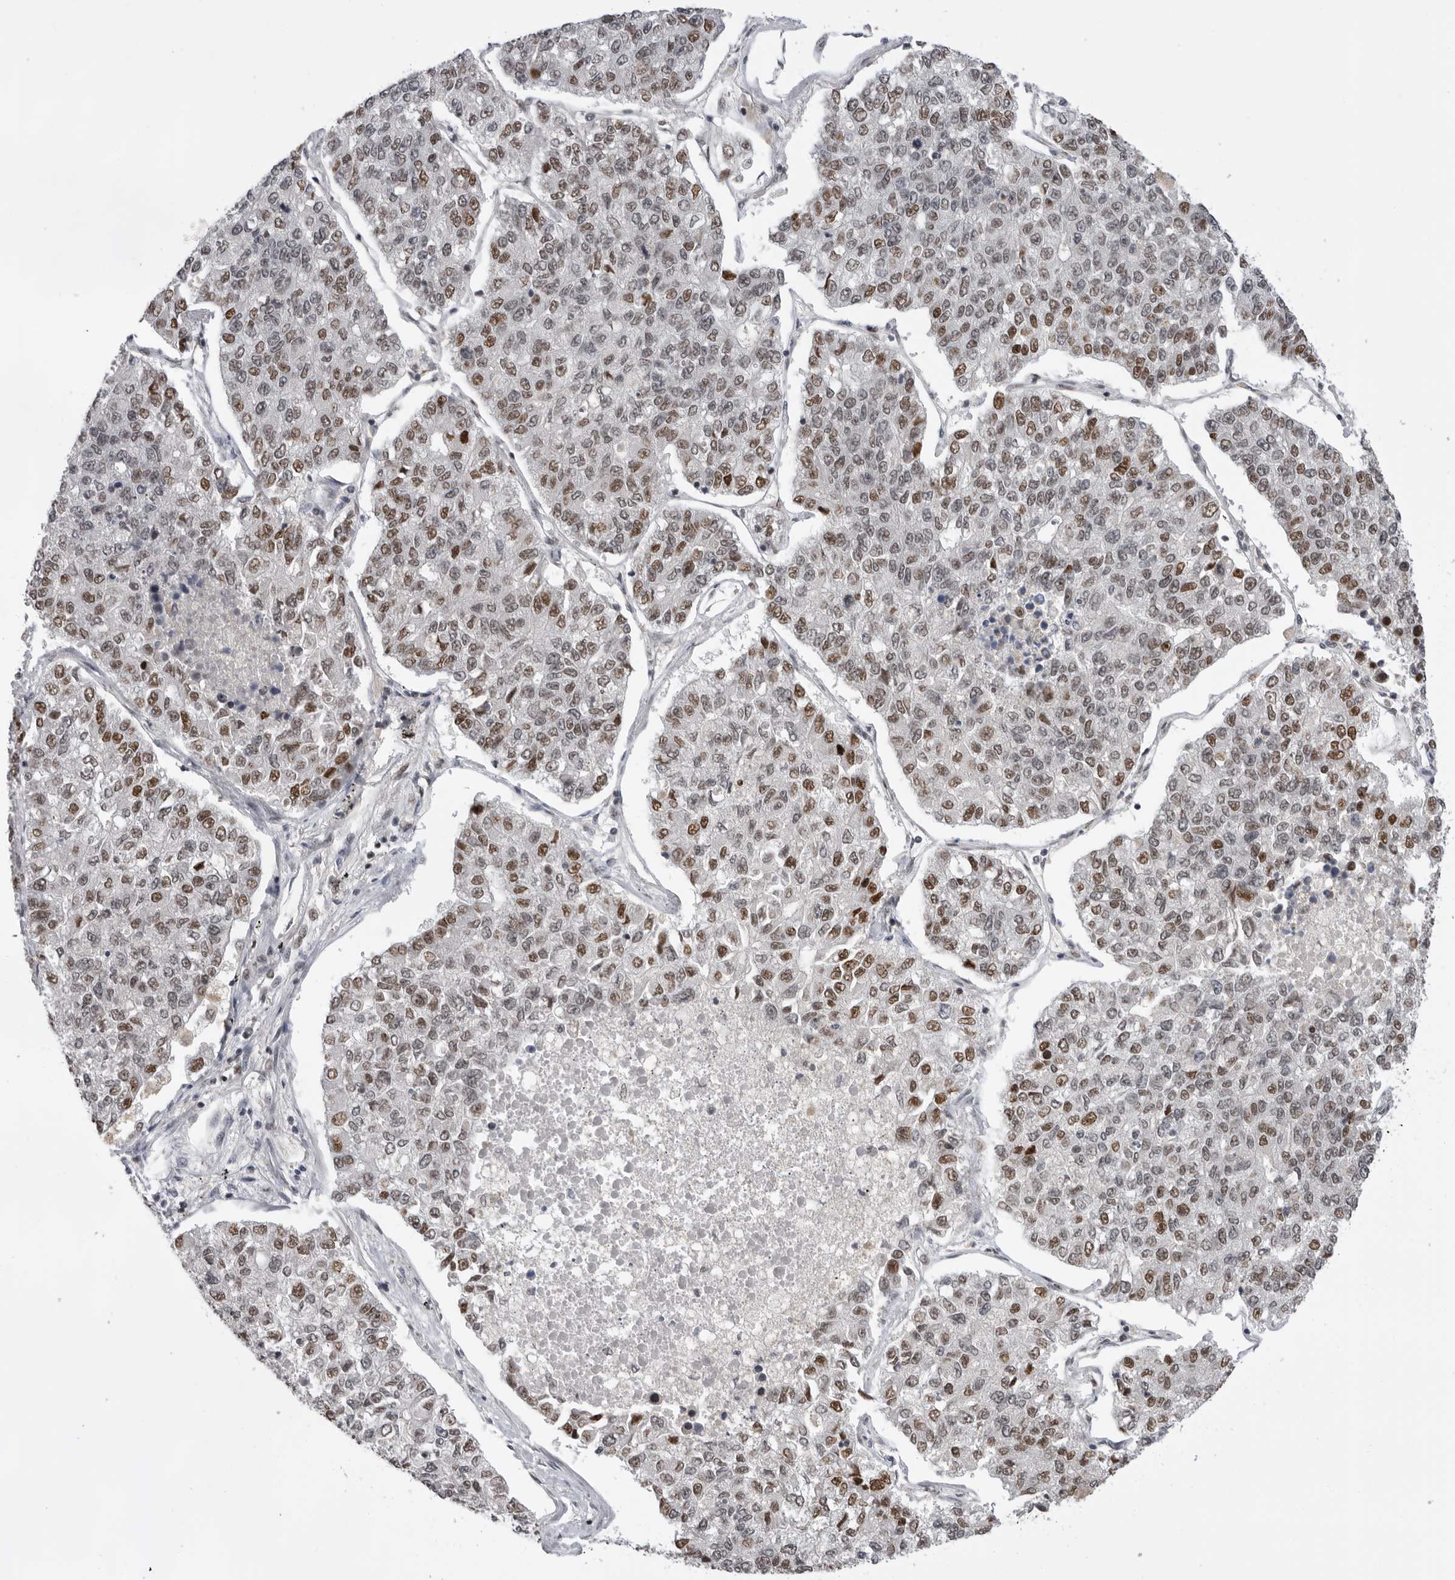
{"staining": {"intensity": "moderate", "quantity": ">75%", "location": "nuclear"}, "tissue": "lung cancer", "cell_type": "Tumor cells", "image_type": "cancer", "snomed": [{"axis": "morphology", "description": "Adenocarcinoma, NOS"}, {"axis": "topography", "description": "Lung"}], "caption": "An immunohistochemistry (IHC) histopathology image of neoplastic tissue is shown. Protein staining in brown labels moderate nuclear positivity in adenocarcinoma (lung) within tumor cells.", "gene": "POU5F1", "patient": {"sex": "male", "age": 49}}